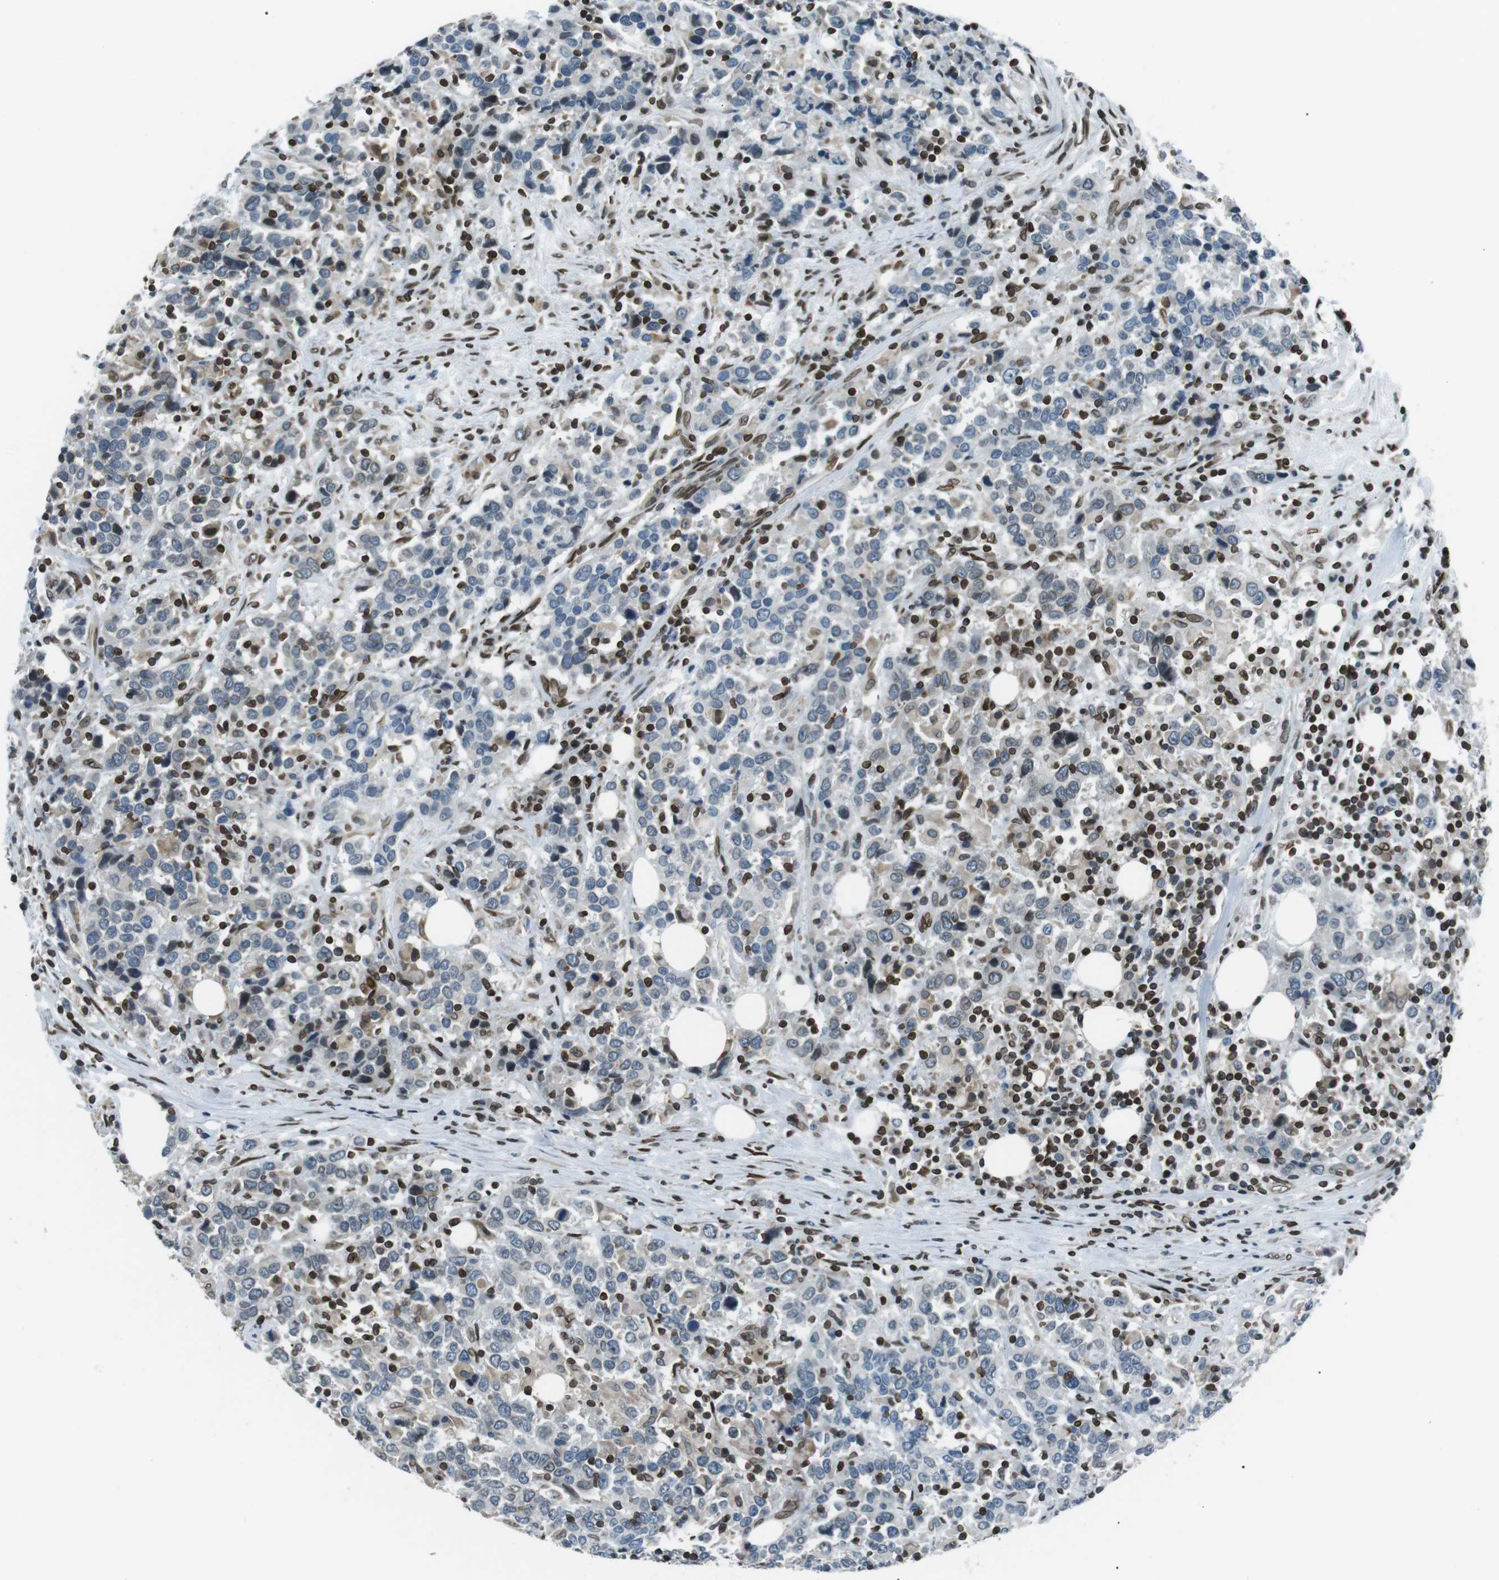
{"staining": {"intensity": "negative", "quantity": "none", "location": "none"}, "tissue": "urothelial cancer", "cell_type": "Tumor cells", "image_type": "cancer", "snomed": [{"axis": "morphology", "description": "Urothelial carcinoma, High grade"}, {"axis": "topography", "description": "Urinary bladder"}], "caption": "IHC of high-grade urothelial carcinoma exhibits no expression in tumor cells.", "gene": "TMX4", "patient": {"sex": "male", "age": 61}}